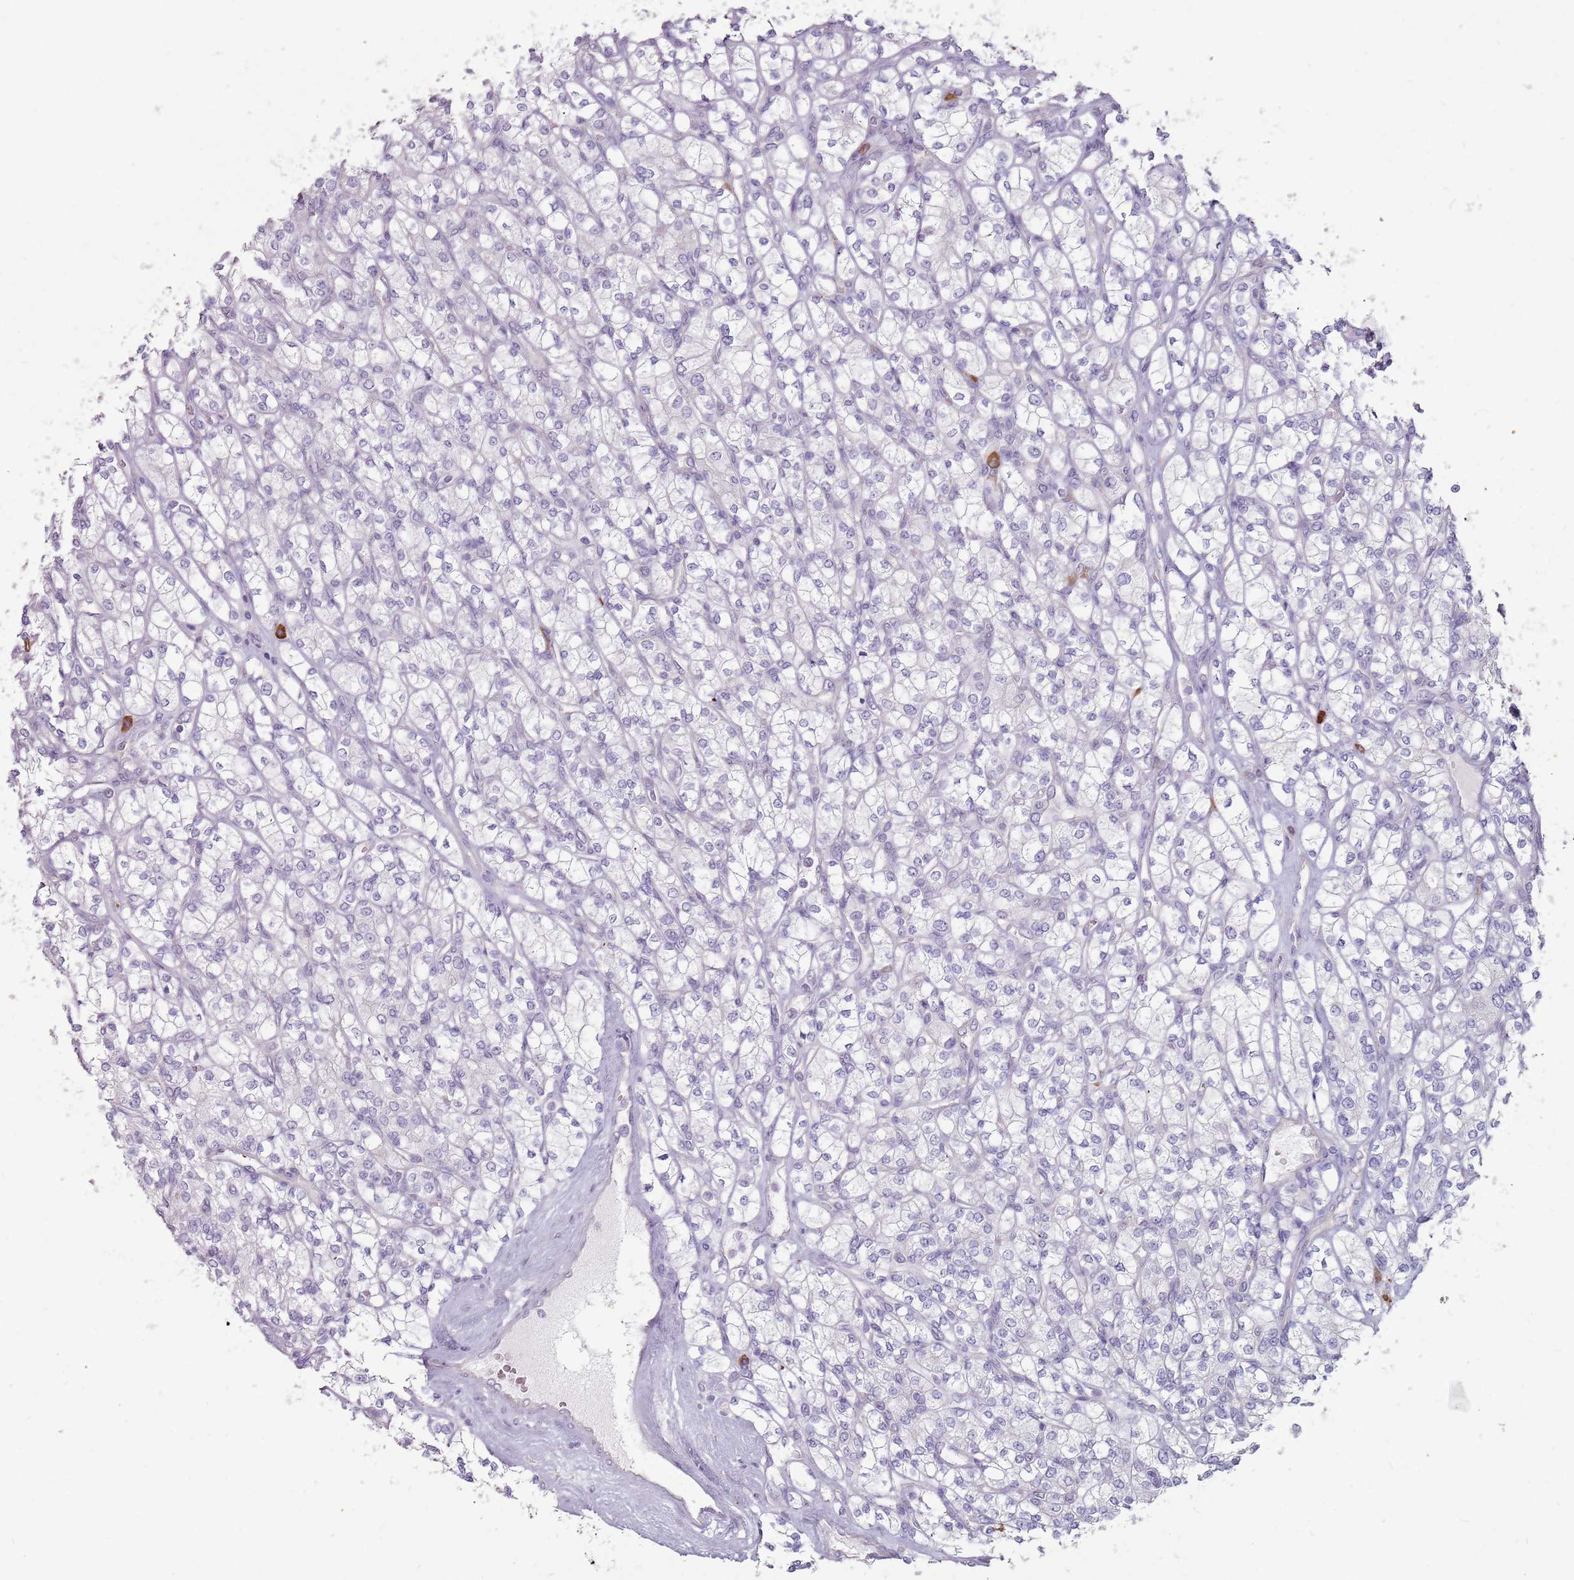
{"staining": {"intensity": "negative", "quantity": "none", "location": "none"}, "tissue": "renal cancer", "cell_type": "Tumor cells", "image_type": "cancer", "snomed": [{"axis": "morphology", "description": "Adenocarcinoma, NOS"}, {"axis": "topography", "description": "Kidney"}], "caption": "Immunohistochemistry of human renal cancer (adenocarcinoma) exhibits no positivity in tumor cells.", "gene": "DXO", "patient": {"sex": "male", "age": 77}}